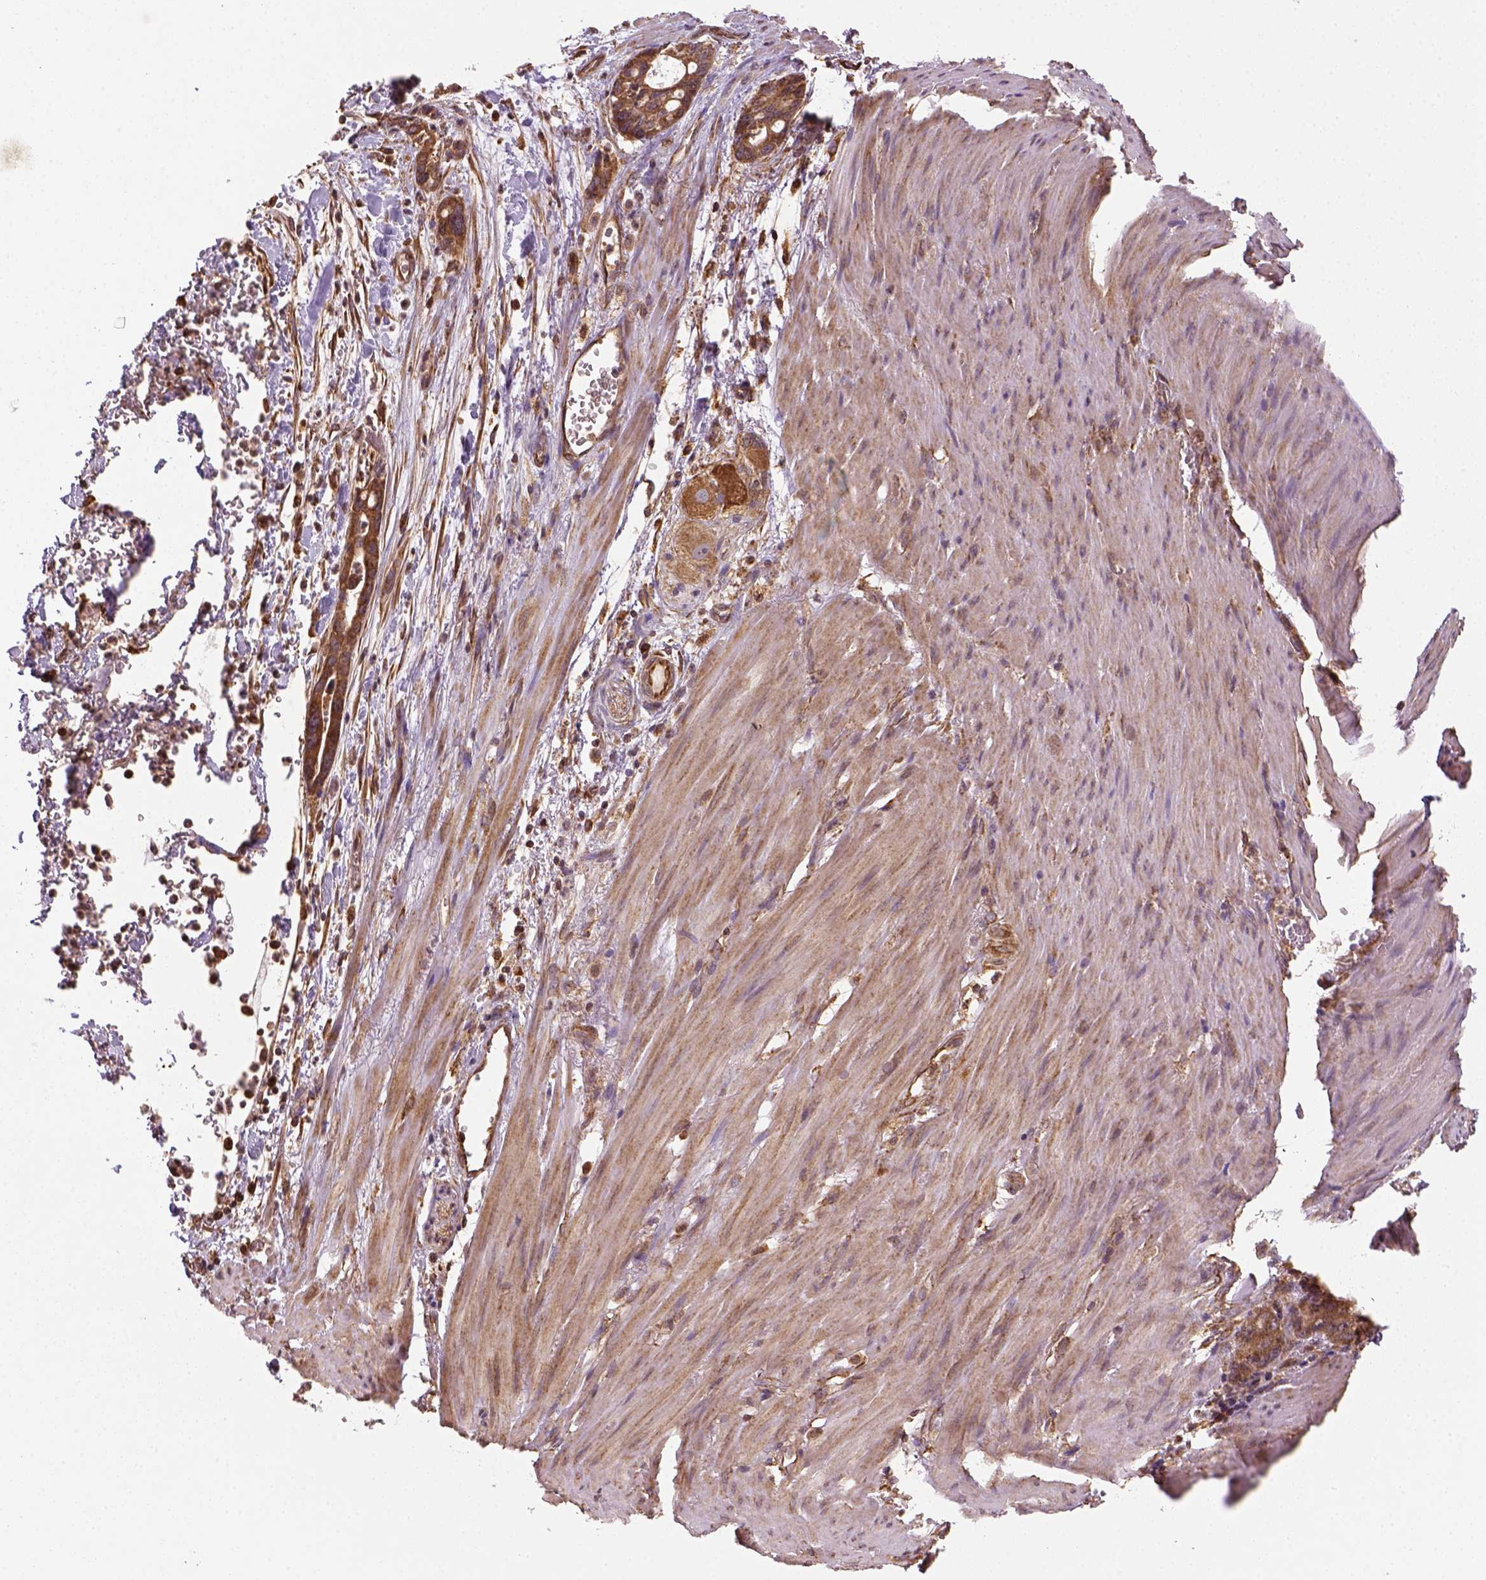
{"staining": {"intensity": "moderate", "quantity": ">75%", "location": "cytoplasmic/membranous"}, "tissue": "stomach cancer", "cell_type": "Tumor cells", "image_type": "cancer", "snomed": [{"axis": "morphology", "description": "Normal tissue, NOS"}, {"axis": "morphology", "description": "Adenocarcinoma, NOS"}, {"axis": "topography", "description": "Esophagus"}, {"axis": "topography", "description": "Stomach, upper"}], "caption": "Human stomach adenocarcinoma stained with a brown dye reveals moderate cytoplasmic/membranous positive expression in about >75% of tumor cells.", "gene": "MAPK8IP3", "patient": {"sex": "male", "age": 74}}